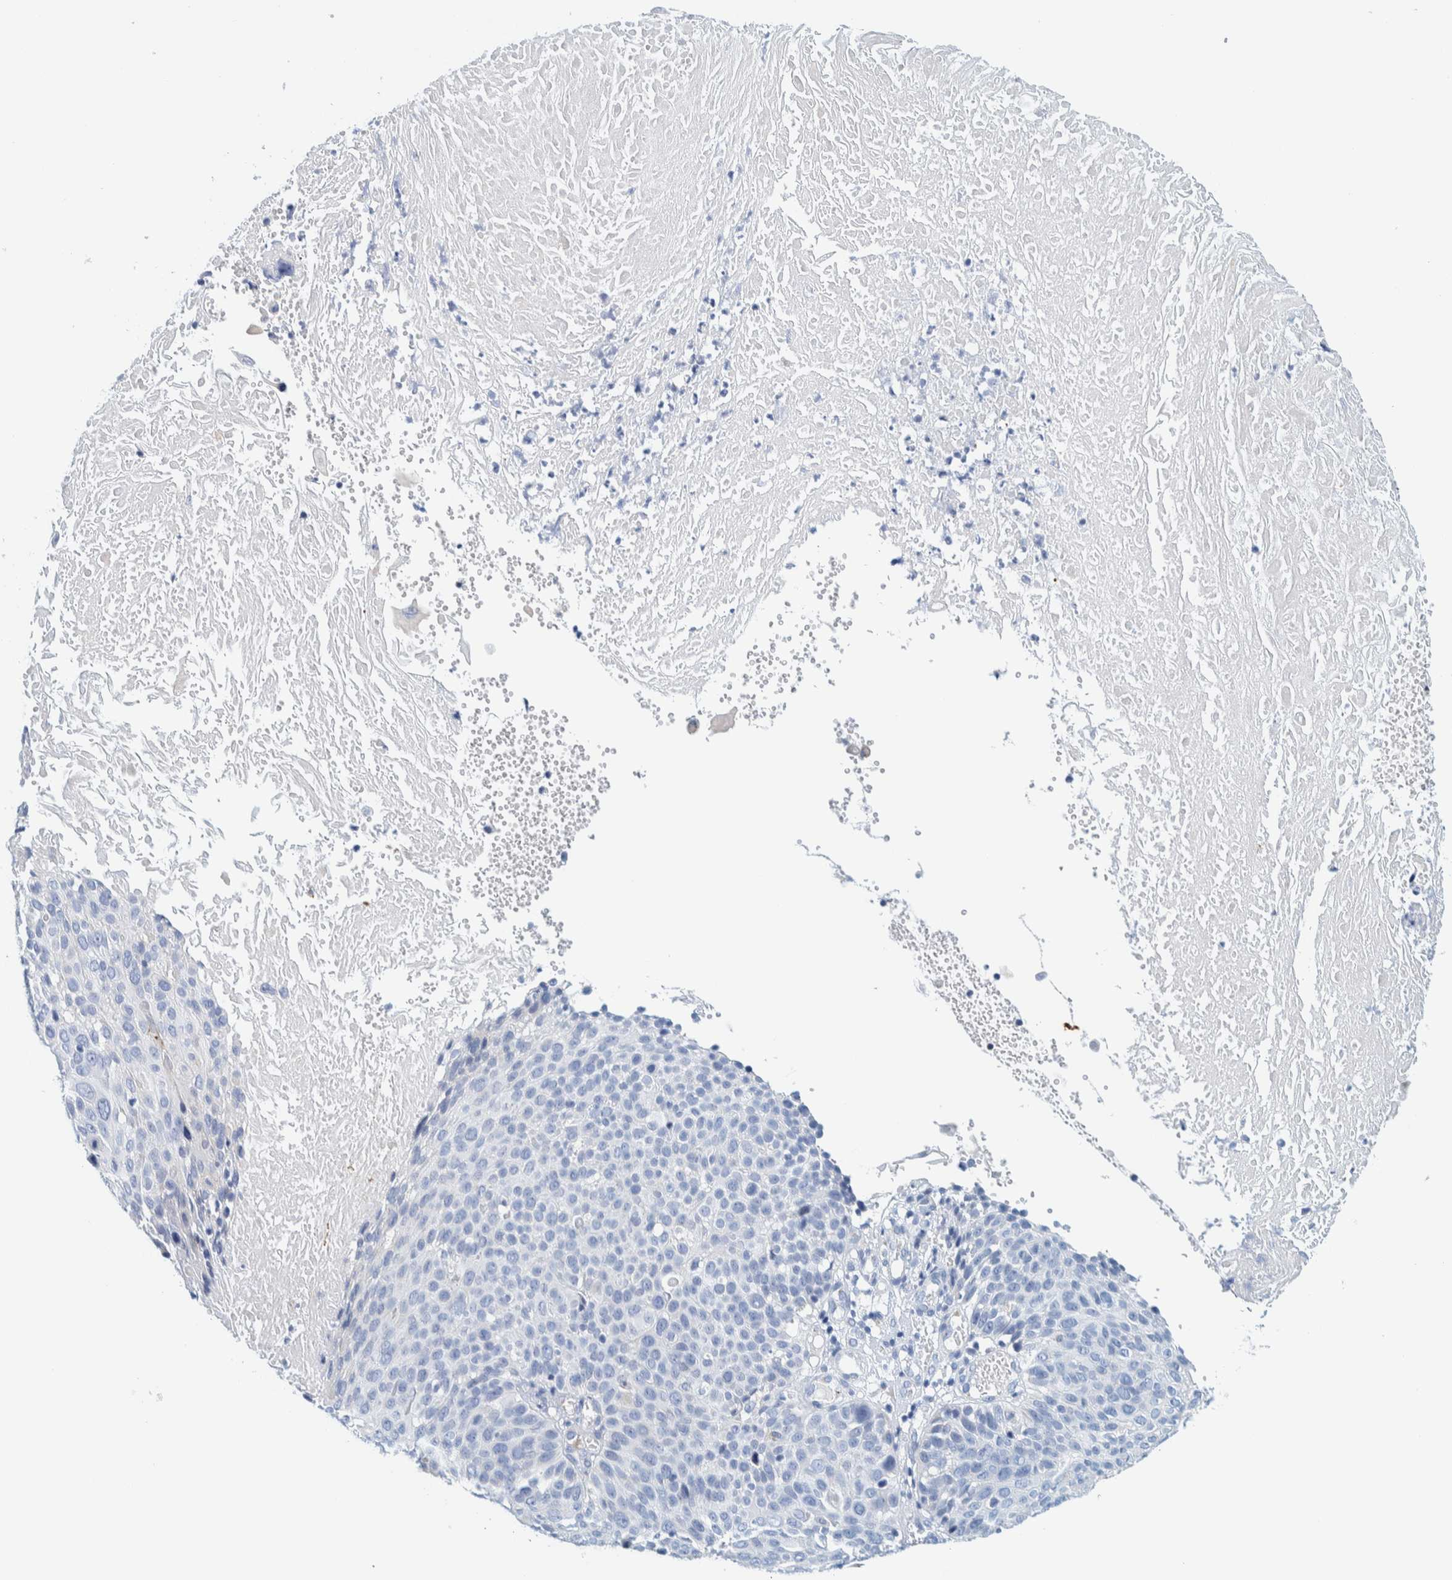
{"staining": {"intensity": "negative", "quantity": "none", "location": "none"}, "tissue": "cervical cancer", "cell_type": "Tumor cells", "image_type": "cancer", "snomed": [{"axis": "morphology", "description": "Squamous cell carcinoma, NOS"}, {"axis": "topography", "description": "Cervix"}], "caption": "Immunohistochemistry of cervical cancer (squamous cell carcinoma) reveals no staining in tumor cells. The staining was performed using DAB to visualize the protein expression in brown, while the nuclei were stained in blue with hematoxylin (Magnification: 20x).", "gene": "MOG", "patient": {"sex": "female", "age": 74}}